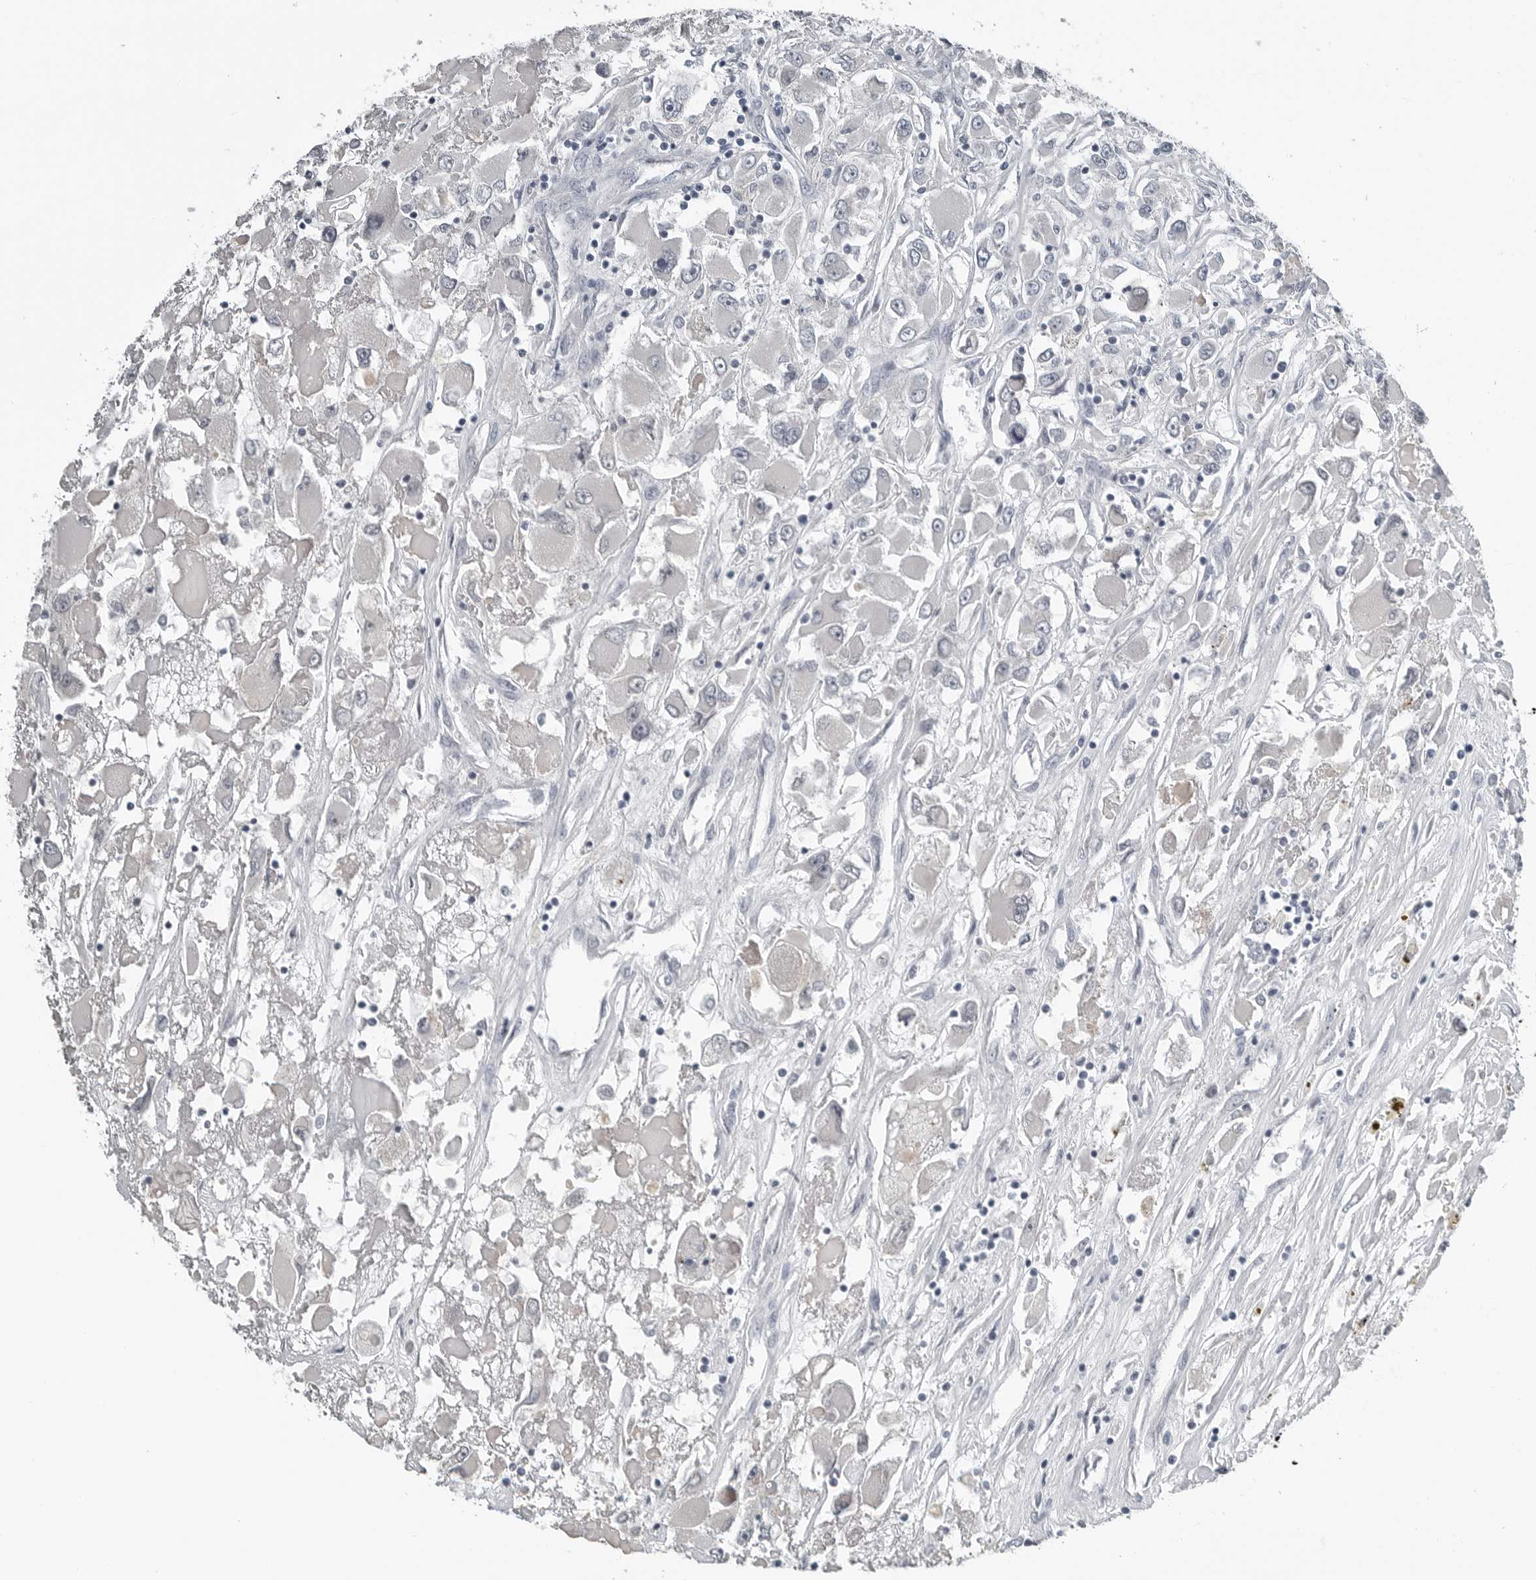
{"staining": {"intensity": "negative", "quantity": "none", "location": "none"}, "tissue": "renal cancer", "cell_type": "Tumor cells", "image_type": "cancer", "snomed": [{"axis": "morphology", "description": "Adenocarcinoma, NOS"}, {"axis": "topography", "description": "Kidney"}], "caption": "Immunohistochemical staining of human renal adenocarcinoma shows no significant positivity in tumor cells. (Brightfield microscopy of DAB IHC at high magnification).", "gene": "SPINK1", "patient": {"sex": "female", "age": 52}}